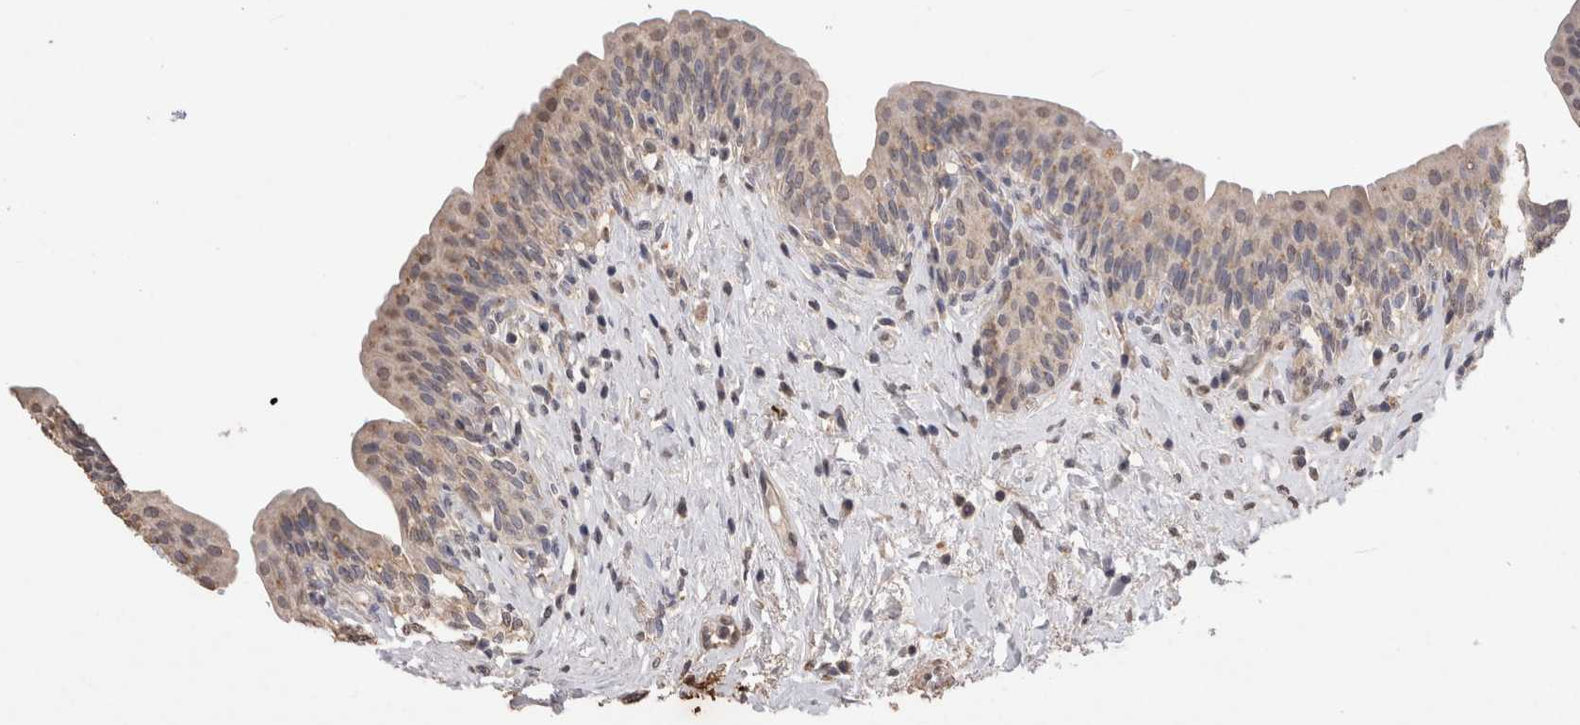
{"staining": {"intensity": "weak", "quantity": "25%-75%", "location": "cytoplasmic/membranous"}, "tissue": "urinary bladder", "cell_type": "Urothelial cells", "image_type": "normal", "snomed": [{"axis": "morphology", "description": "Normal tissue, NOS"}, {"axis": "topography", "description": "Urinary bladder"}], "caption": "Immunohistochemistry micrograph of benign urinary bladder stained for a protein (brown), which displays low levels of weak cytoplasmic/membranous positivity in approximately 25%-75% of urothelial cells.", "gene": "CDH6", "patient": {"sex": "male", "age": 83}}